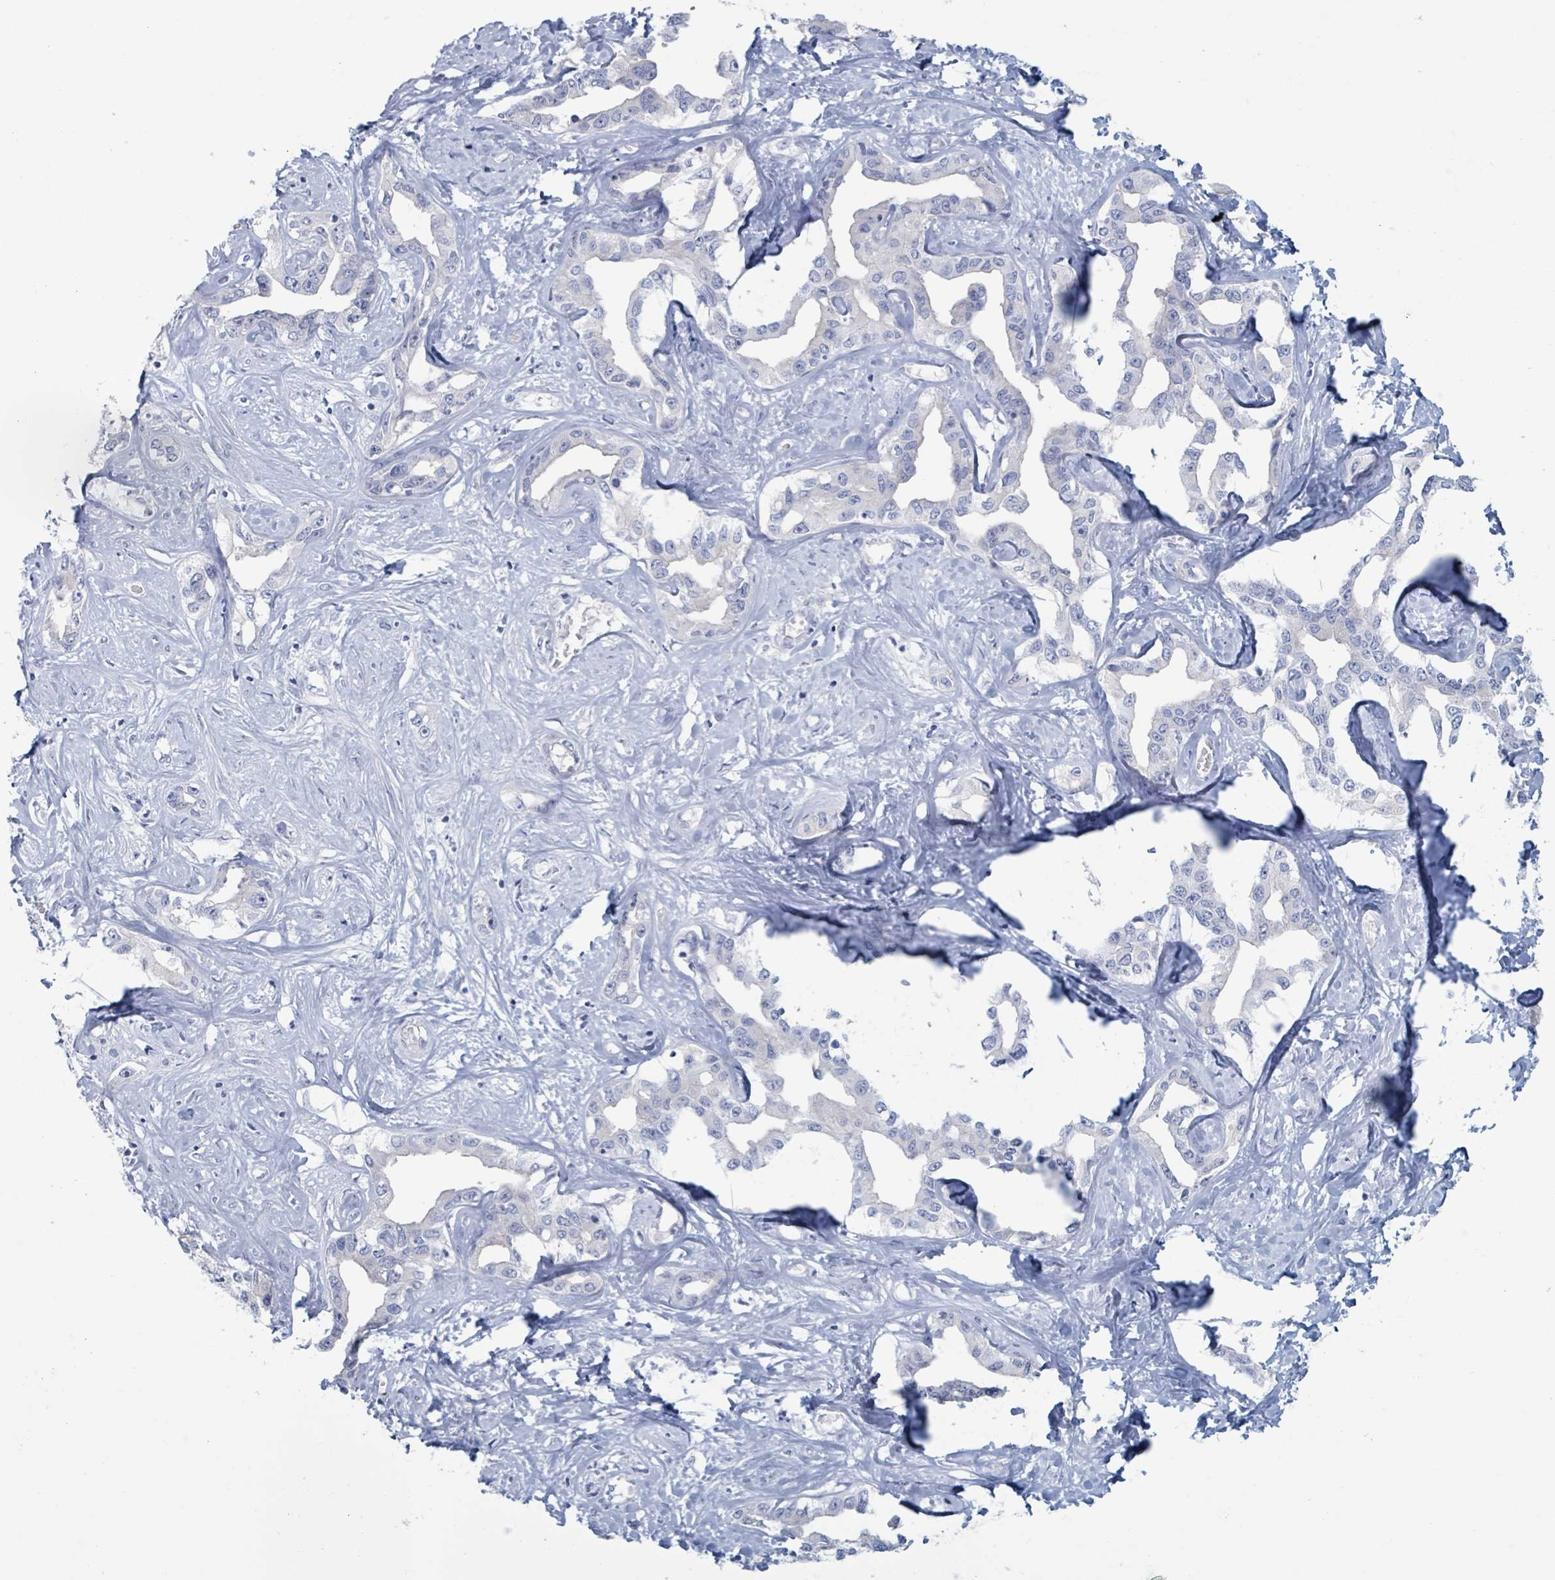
{"staining": {"intensity": "negative", "quantity": "none", "location": "none"}, "tissue": "liver cancer", "cell_type": "Tumor cells", "image_type": "cancer", "snomed": [{"axis": "morphology", "description": "Cholangiocarcinoma"}, {"axis": "topography", "description": "Liver"}], "caption": "There is no significant positivity in tumor cells of liver cancer (cholangiocarcinoma).", "gene": "KLK4", "patient": {"sex": "male", "age": 59}}